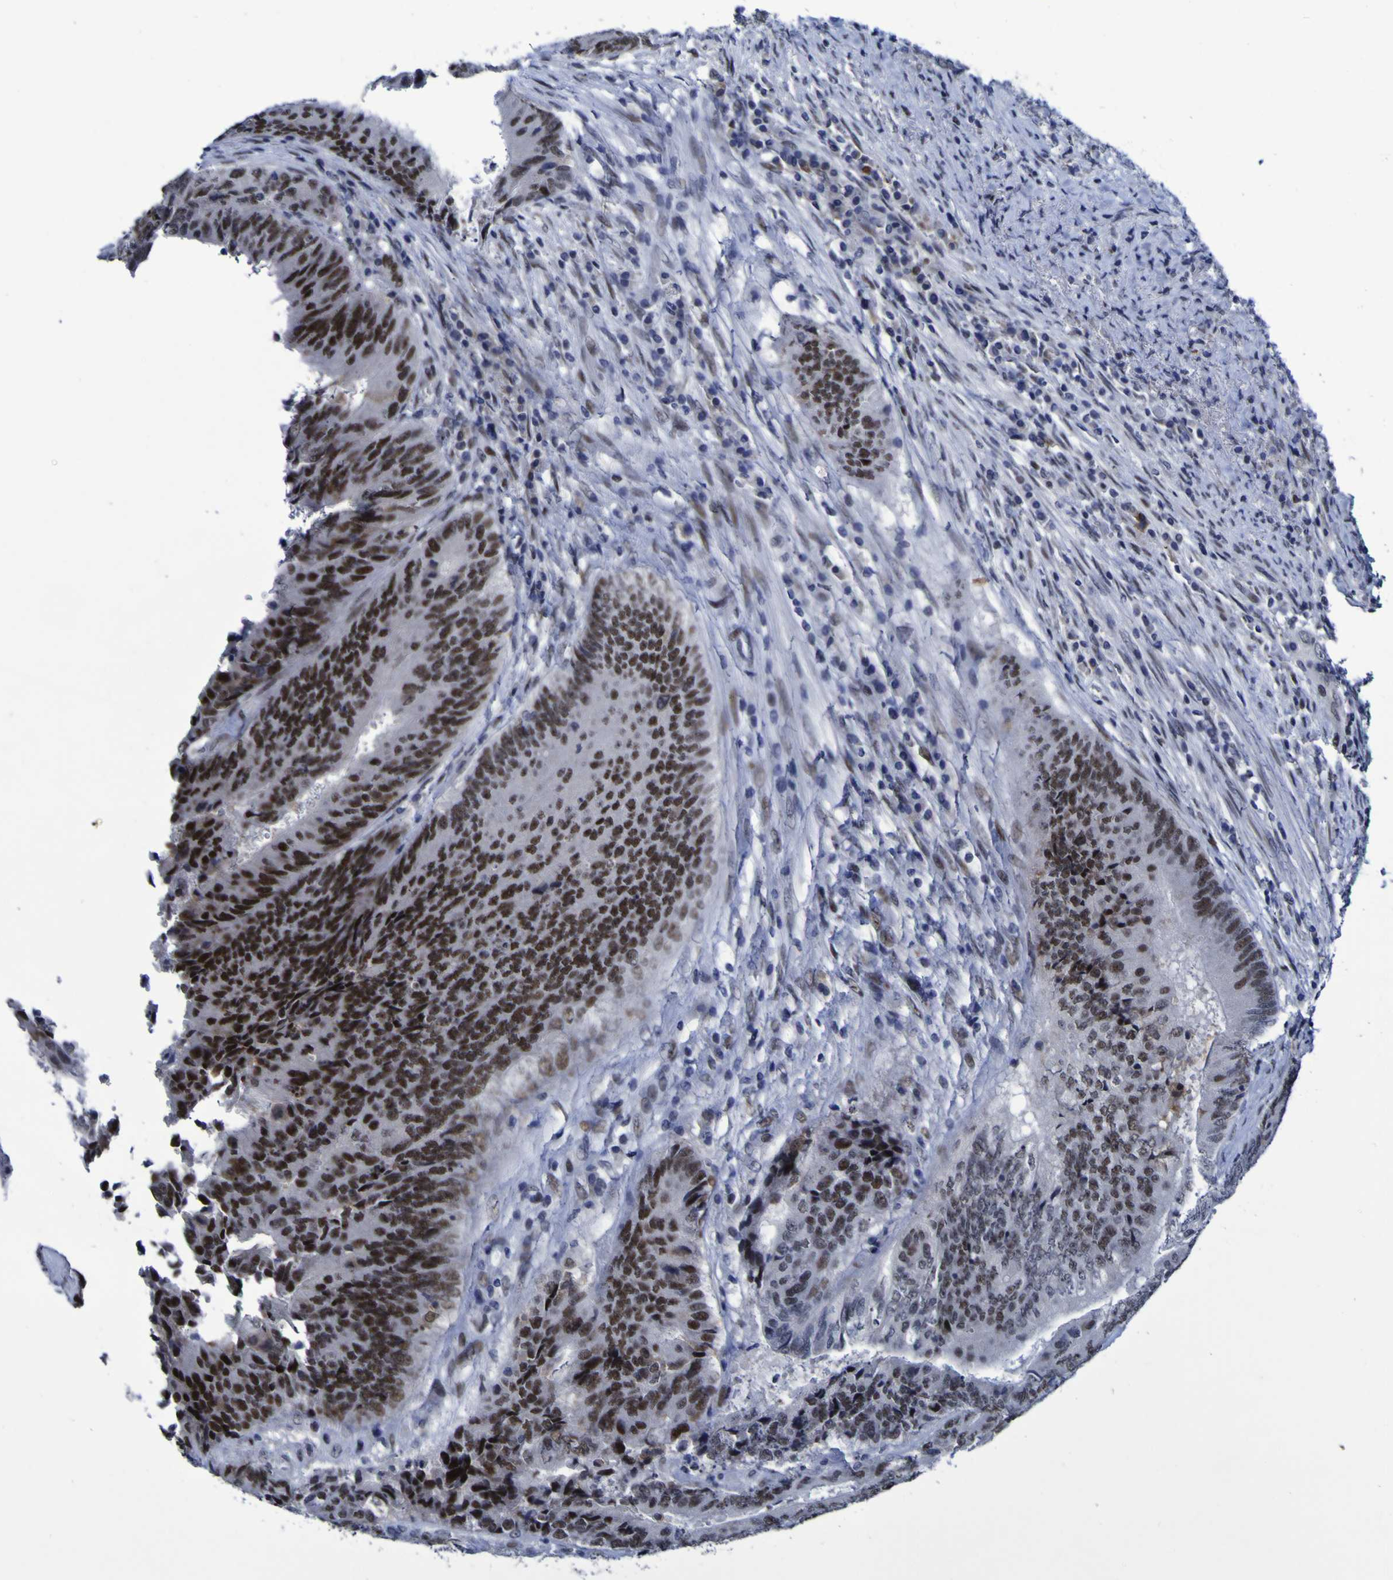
{"staining": {"intensity": "strong", "quantity": "25%-75%", "location": "nuclear"}, "tissue": "colorectal cancer", "cell_type": "Tumor cells", "image_type": "cancer", "snomed": [{"axis": "morphology", "description": "Adenocarcinoma, NOS"}, {"axis": "topography", "description": "Rectum"}], "caption": "A brown stain highlights strong nuclear expression of a protein in colorectal cancer tumor cells.", "gene": "MBD3", "patient": {"sex": "male", "age": 72}}